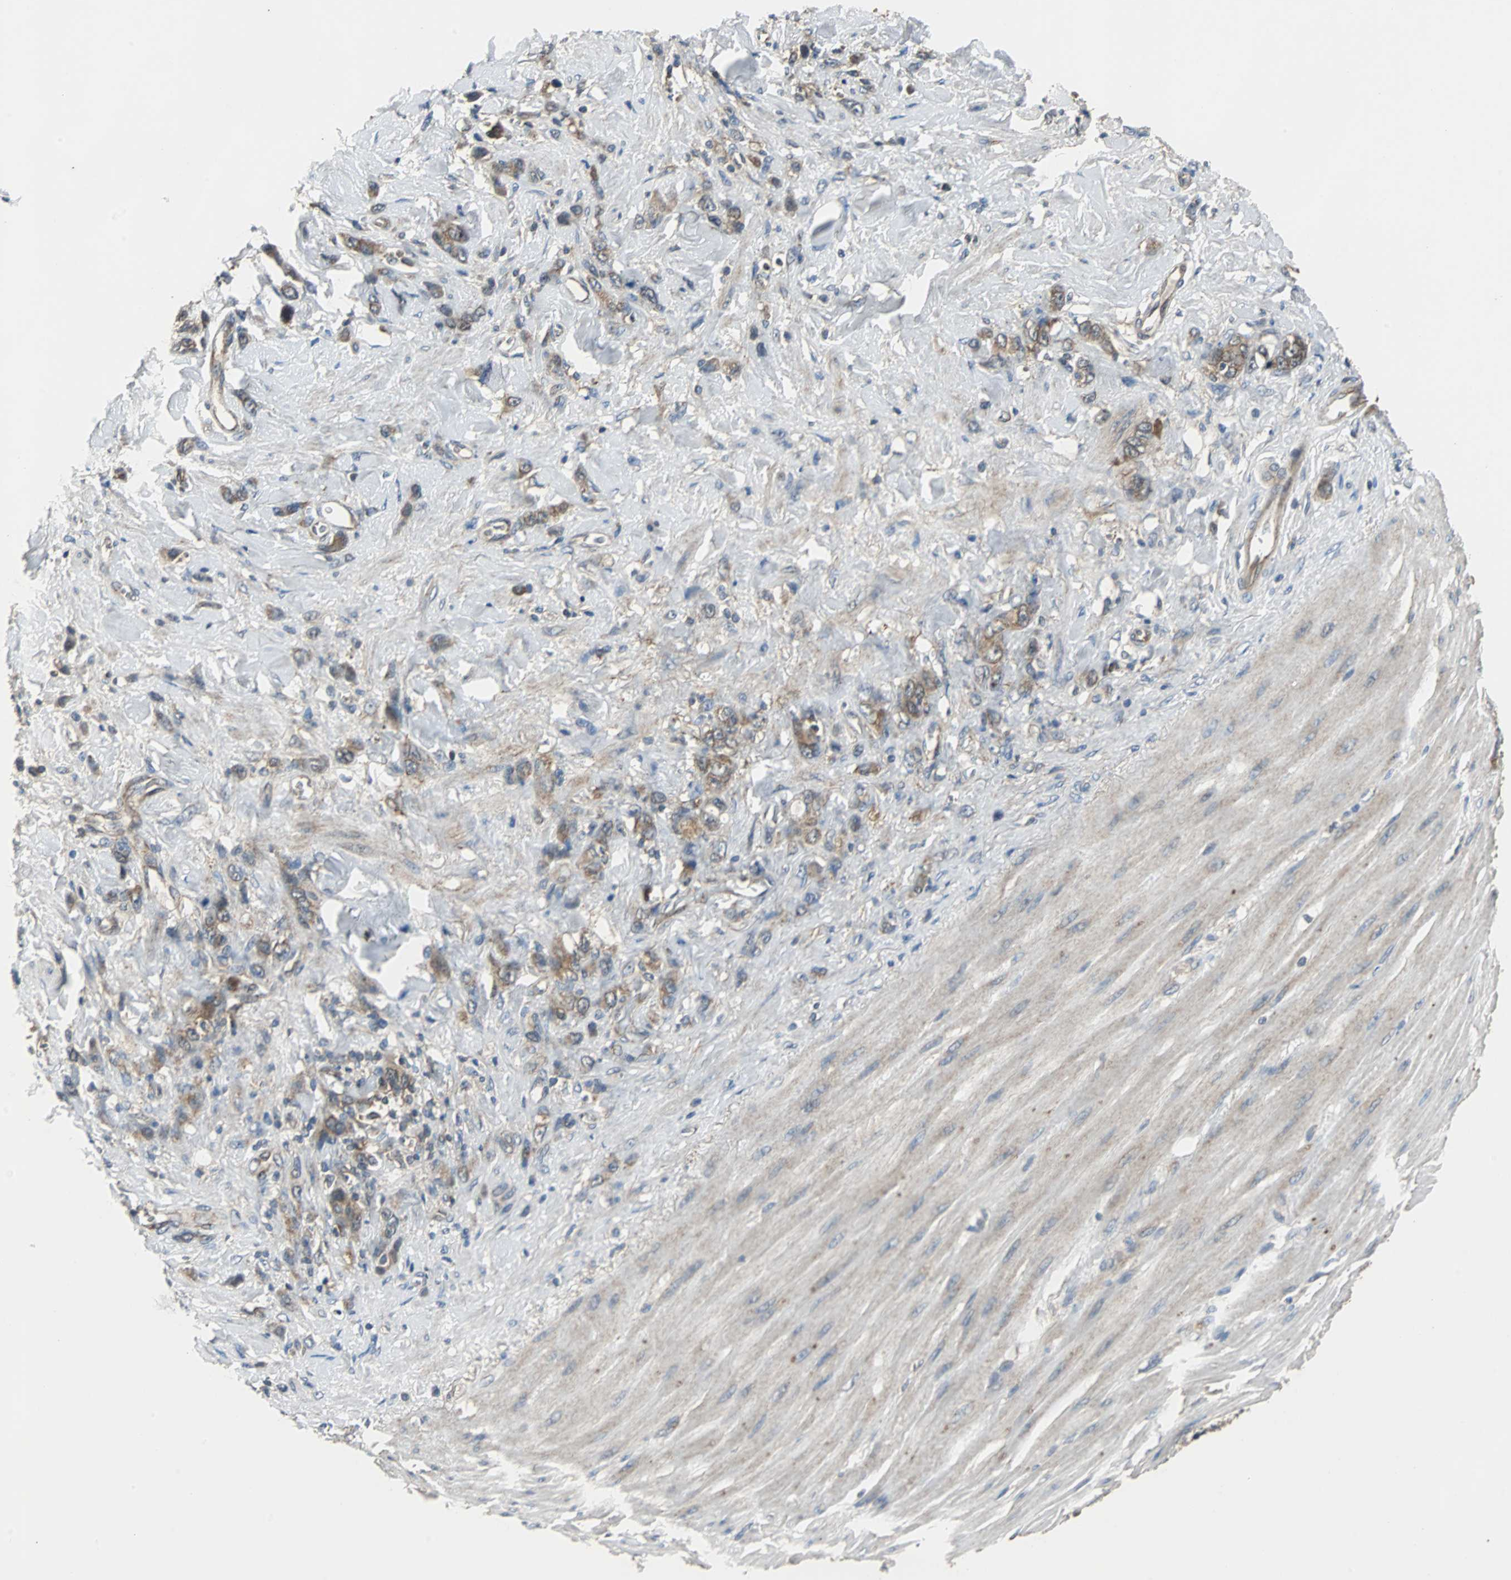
{"staining": {"intensity": "moderate", "quantity": "25%-75%", "location": "cytoplasmic/membranous"}, "tissue": "stomach cancer", "cell_type": "Tumor cells", "image_type": "cancer", "snomed": [{"axis": "morphology", "description": "Normal tissue, NOS"}, {"axis": "morphology", "description": "Adenocarcinoma, NOS"}, {"axis": "topography", "description": "Stomach"}], "caption": "DAB immunohistochemical staining of human stomach cancer exhibits moderate cytoplasmic/membranous protein positivity in approximately 25%-75% of tumor cells.", "gene": "VBP1", "patient": {"sex": "male", "age": 82}}